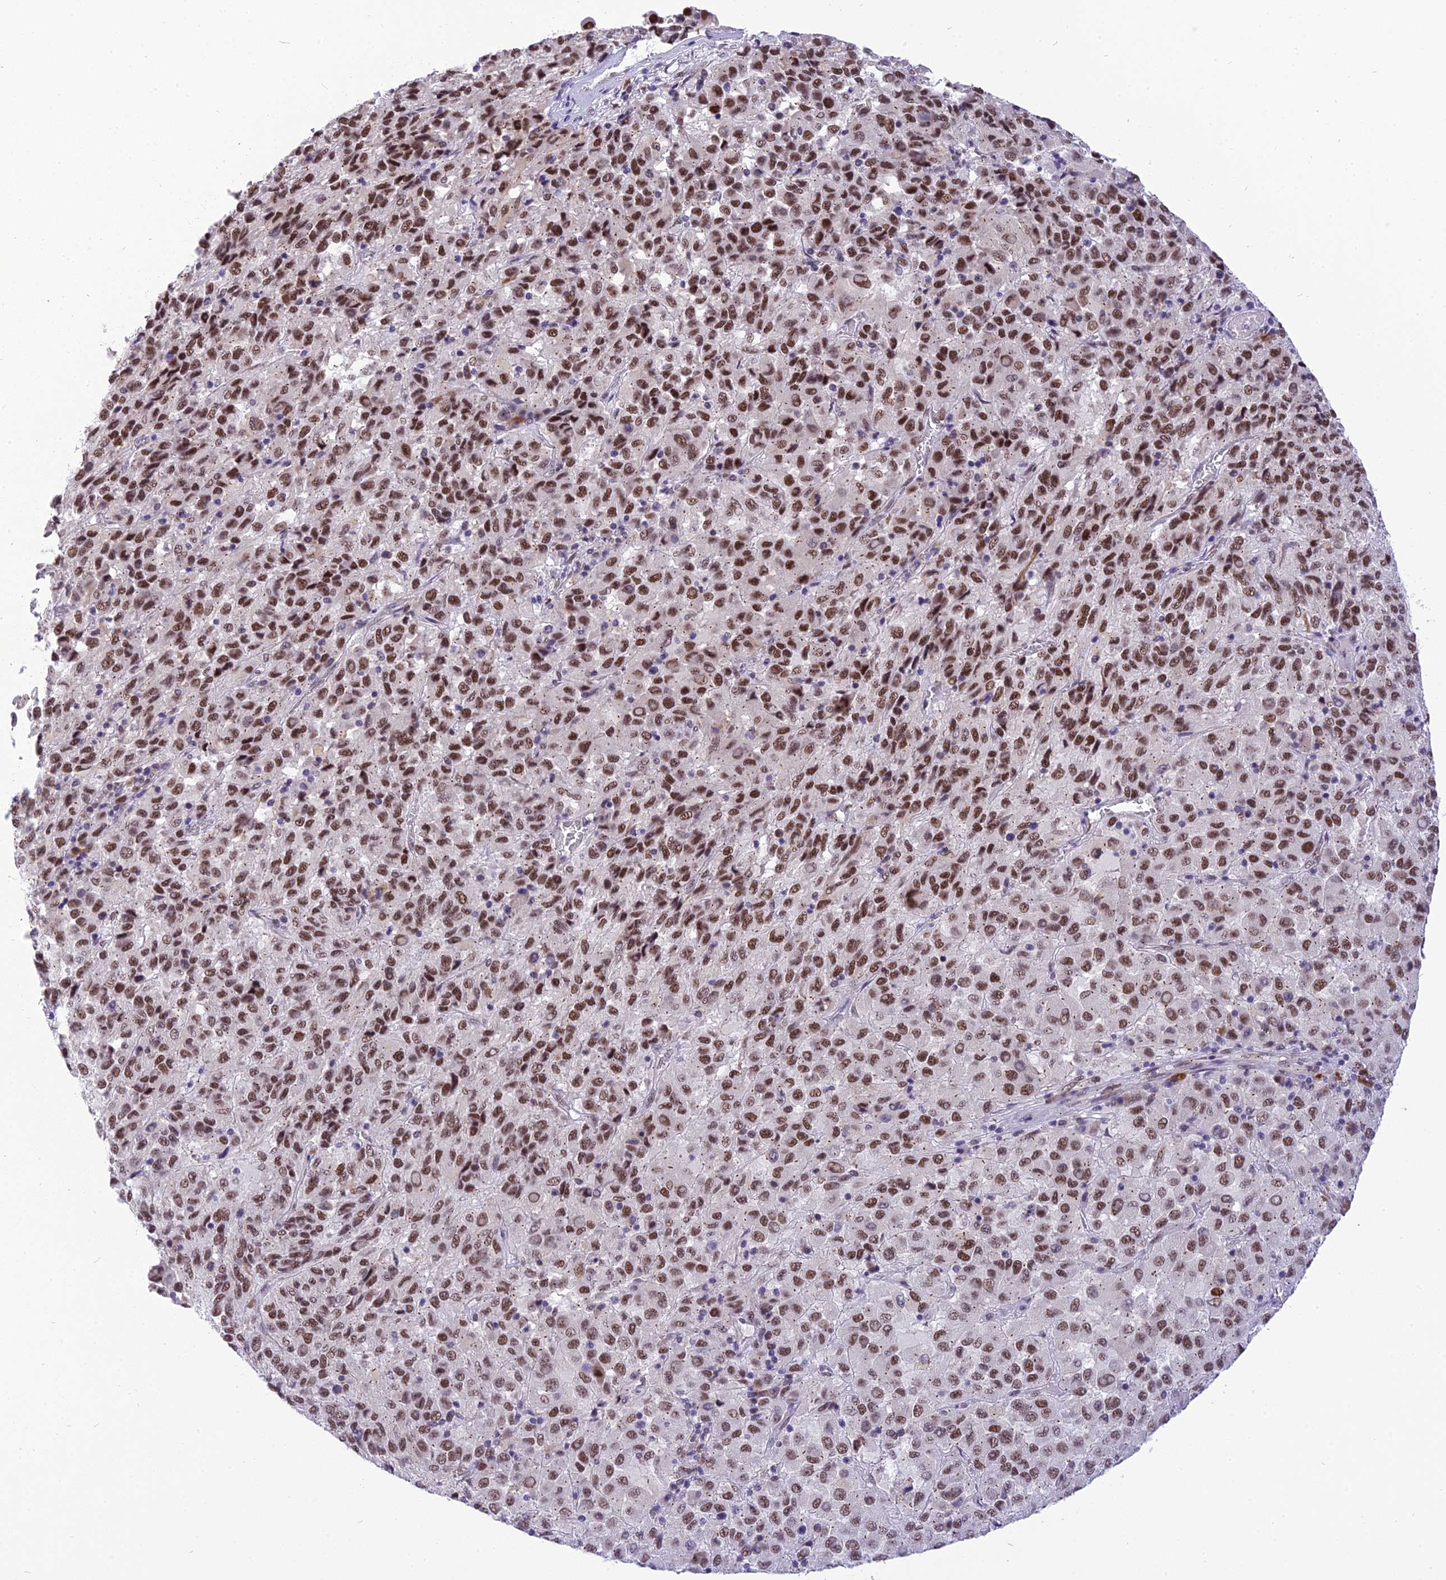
{"staining": {"intensity": "moderate", "quantity": ">75%", "location": "nuclear"}, "tissue": "melanoma", "cell_type": "Tumor cells", "image_type": "cancer", "snomed": [{"axis": "morphology", "description": "Malignant melanoma, Metastatic site"}, {"axis": "topography", "description": "Lung"}], "caption": "High-power microscopy captured an IHC photomicrograph of melanoma, revealing moderate nuclear positivity in about >75% of tumor cells. (Stains: DAB (3,3'-diaminobenzidine) in brown, nuclei in blue, Microscopy: brightfield microscopy at high magnification).", "gene": "IRF2BP1", "patient": {"sex": "male", "age": 64}}